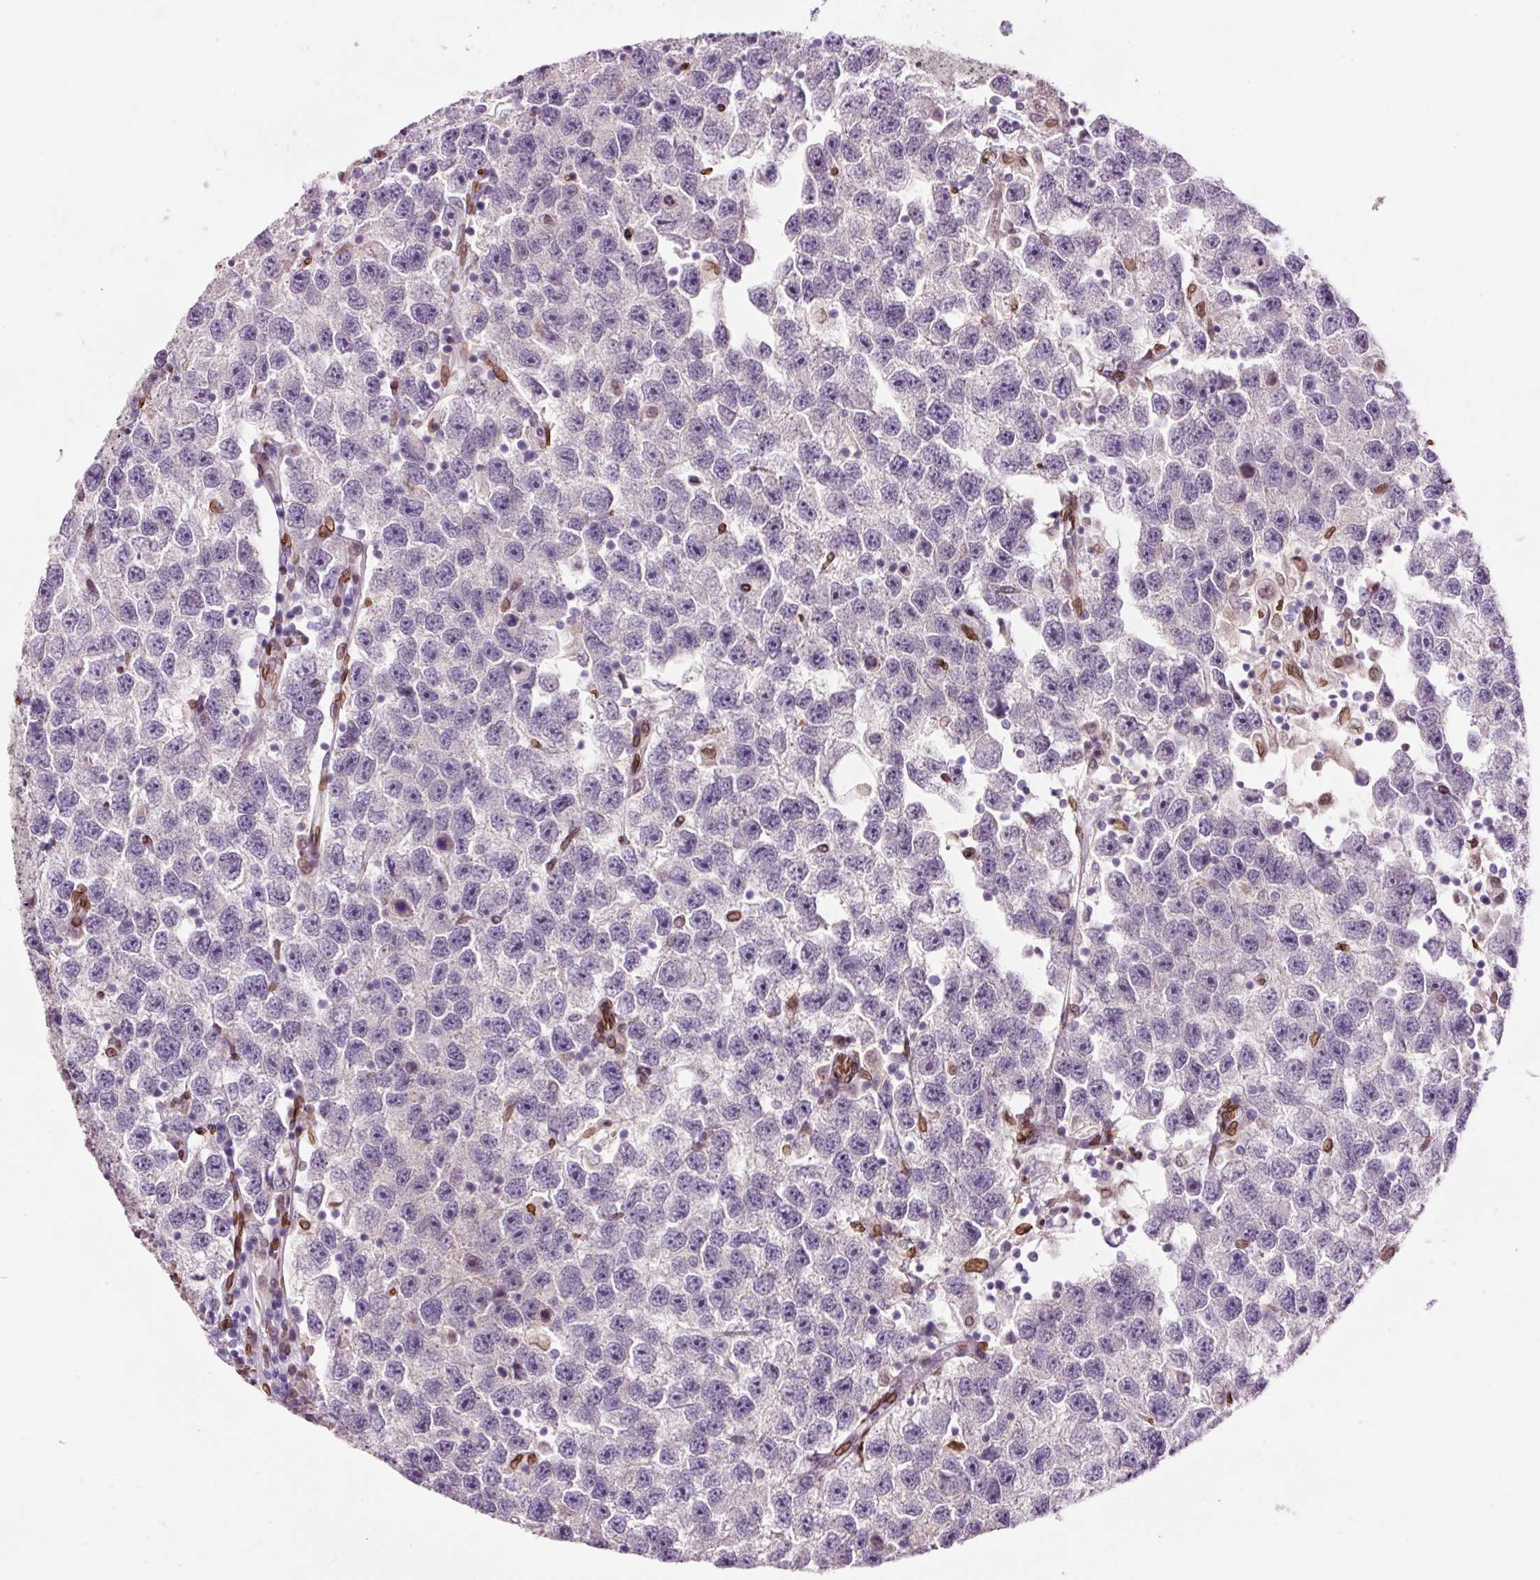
{"staining": {"intensity": "negative", "quantity": "none", "location": "none"}, "tissue": "testis cancer", "cell_type": "Tumor cells", "image_type": "cancer", "snomed": [{"axis": "morphology", "description": "Seminoma, NOS"}, {"axis": "topography", "description": "Testis"}], "caption": "Immunohistochemistry (IHC) of human seminoma (testis) displays no positivity in tumor cells. The staining was performed using DAB (3,3'-diaminobenzidine) to visualize the protein expression in brown, while the nuclei were stained in blue with hematoxylin (Magnification: 20x).", "gene": "ZNF224", "patient": {"sex": "male", "age": 26}}